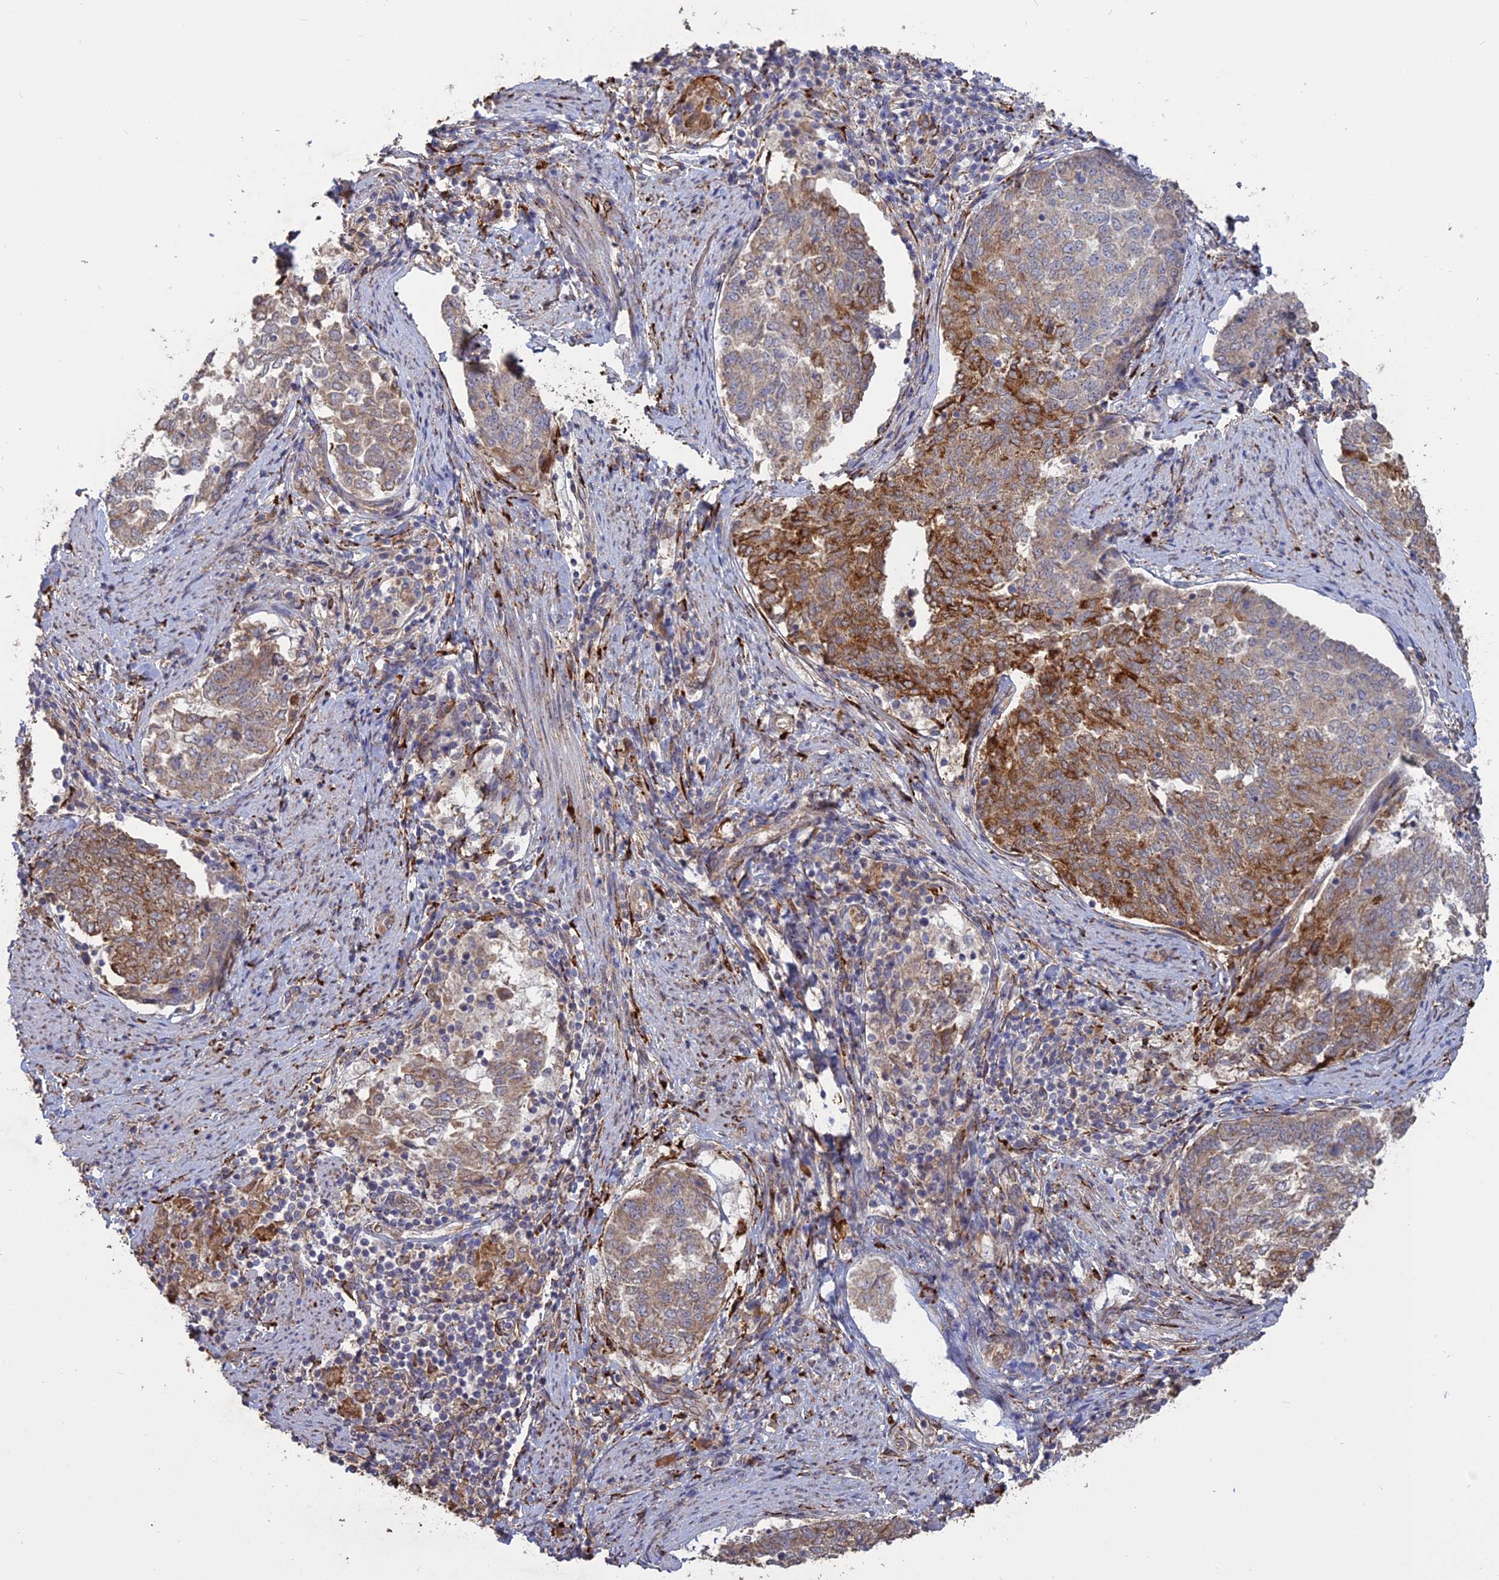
{"staining": {"intensity": "moderate", "quantity": "25%-75%", "location": "cytoplasmic/membranous"}, "tissue": "endometrial cancer", "cell_type": "Tumor cells", "image_type": "cancer", "snomed": [{"axis": "morphology", "description": "Adenocarcinoma, NOS"}, {"axis": "topography", "description": "Endometrium"}], "caption": "Moderate cytoplasmic/membranous expression for a protein is present in about 25%-75% of tumor cells of endometrial adenocarcinoma using immunohistochemistry.", "gene": "PPIC", "patient": {"sex": "female", "age": 80}}